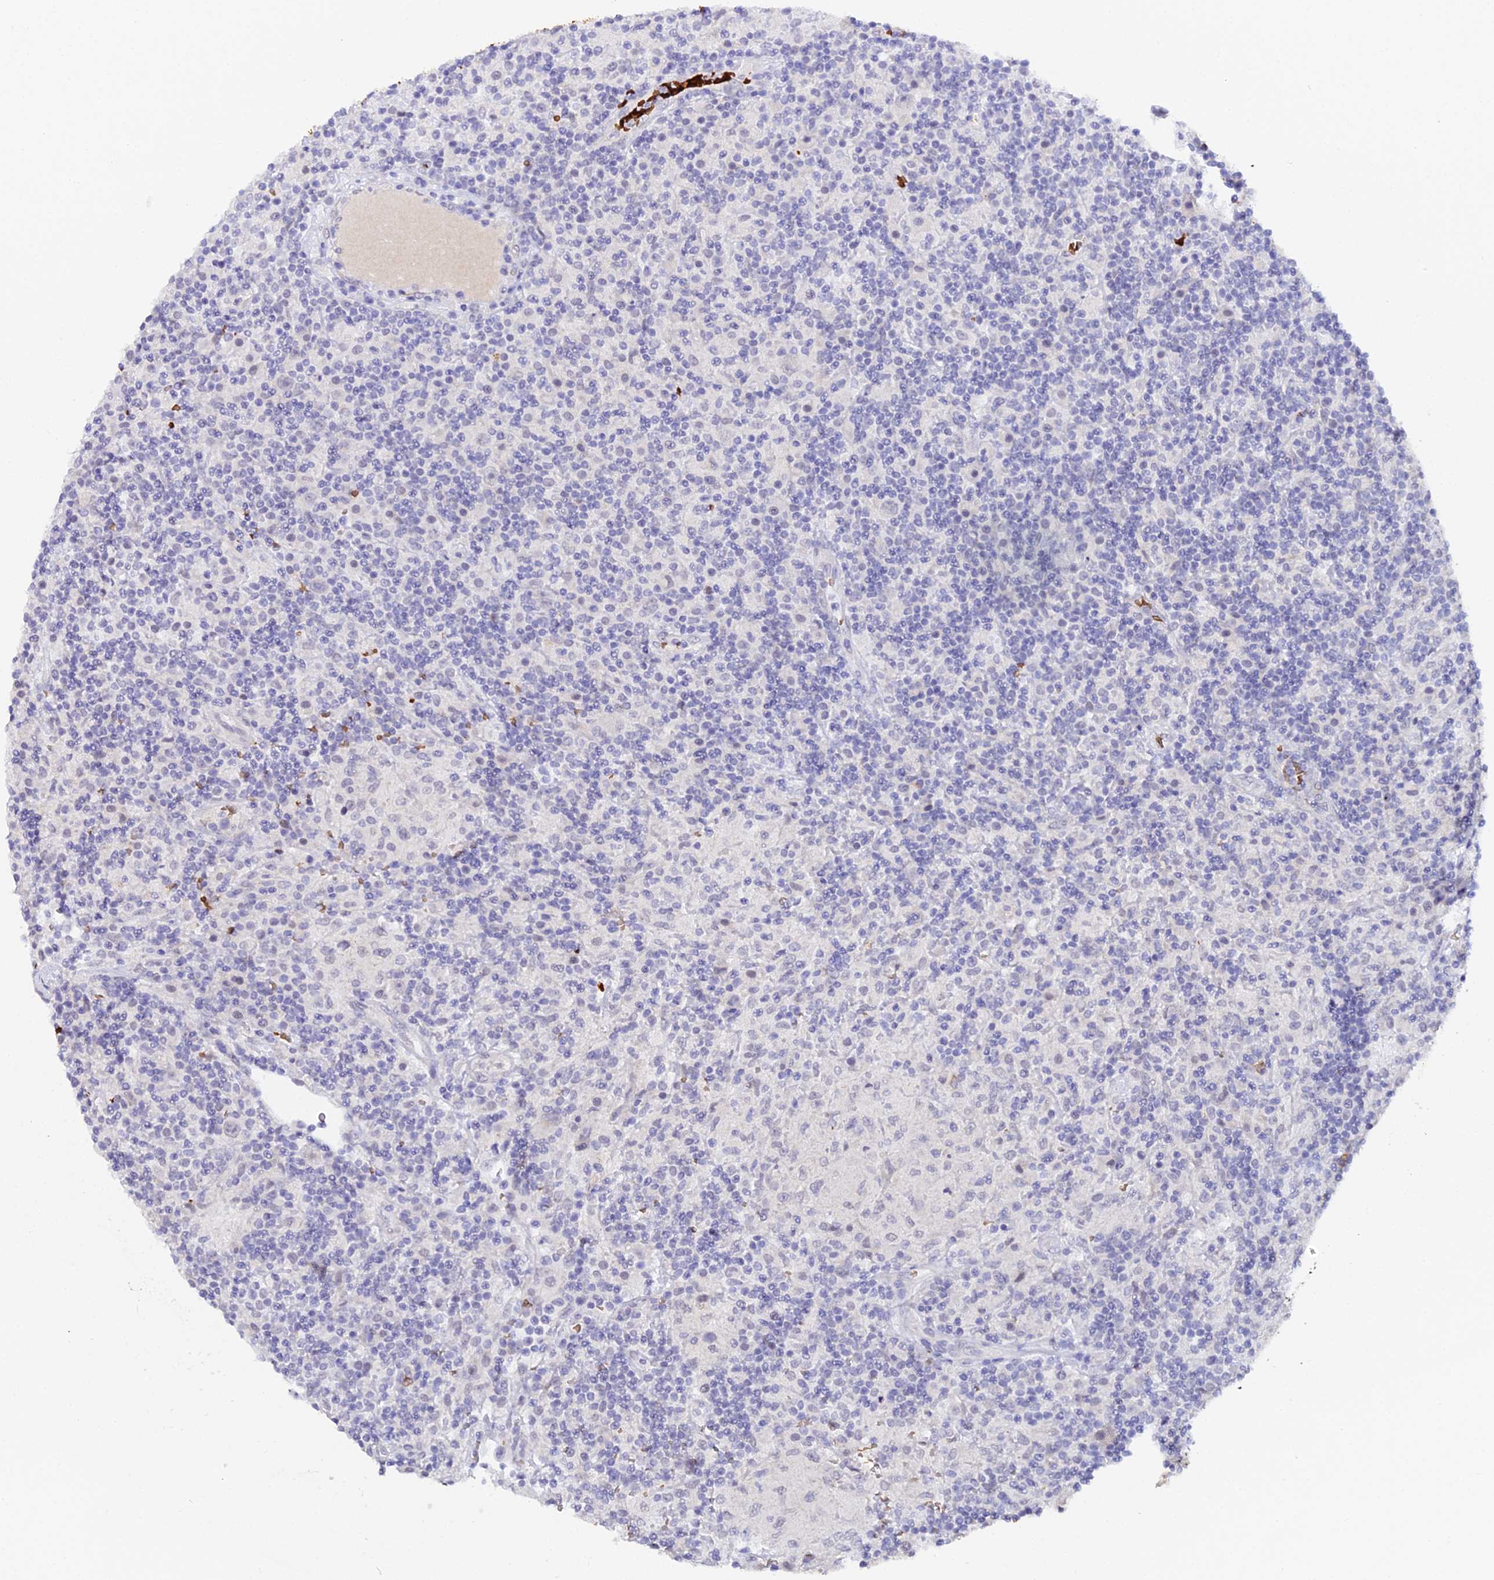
{"staining": {"intensity": "negative", "quantity": "none", "location": "none"}, "tissue": "lymphoma", "cell_type": "Tumor cells", "image_type": "cancer", "snomed": [{"axis": "morphology", "description": "Hodgkin's disease, NOS"}, {"axis": "topography", "description": "Lymph node"}], "caption": "A high-resolution histopathology image shows immunohistochemistry (IHC) staining of lymphoma, which demonstrates no significant positivity in tumor cells. (DAB (3,3'-diaminobenzidine) immunohistochemistry with hematoxylin counter stain).", "gene": "CFAP45", "patient": {"sex": "male", "age": 70}}